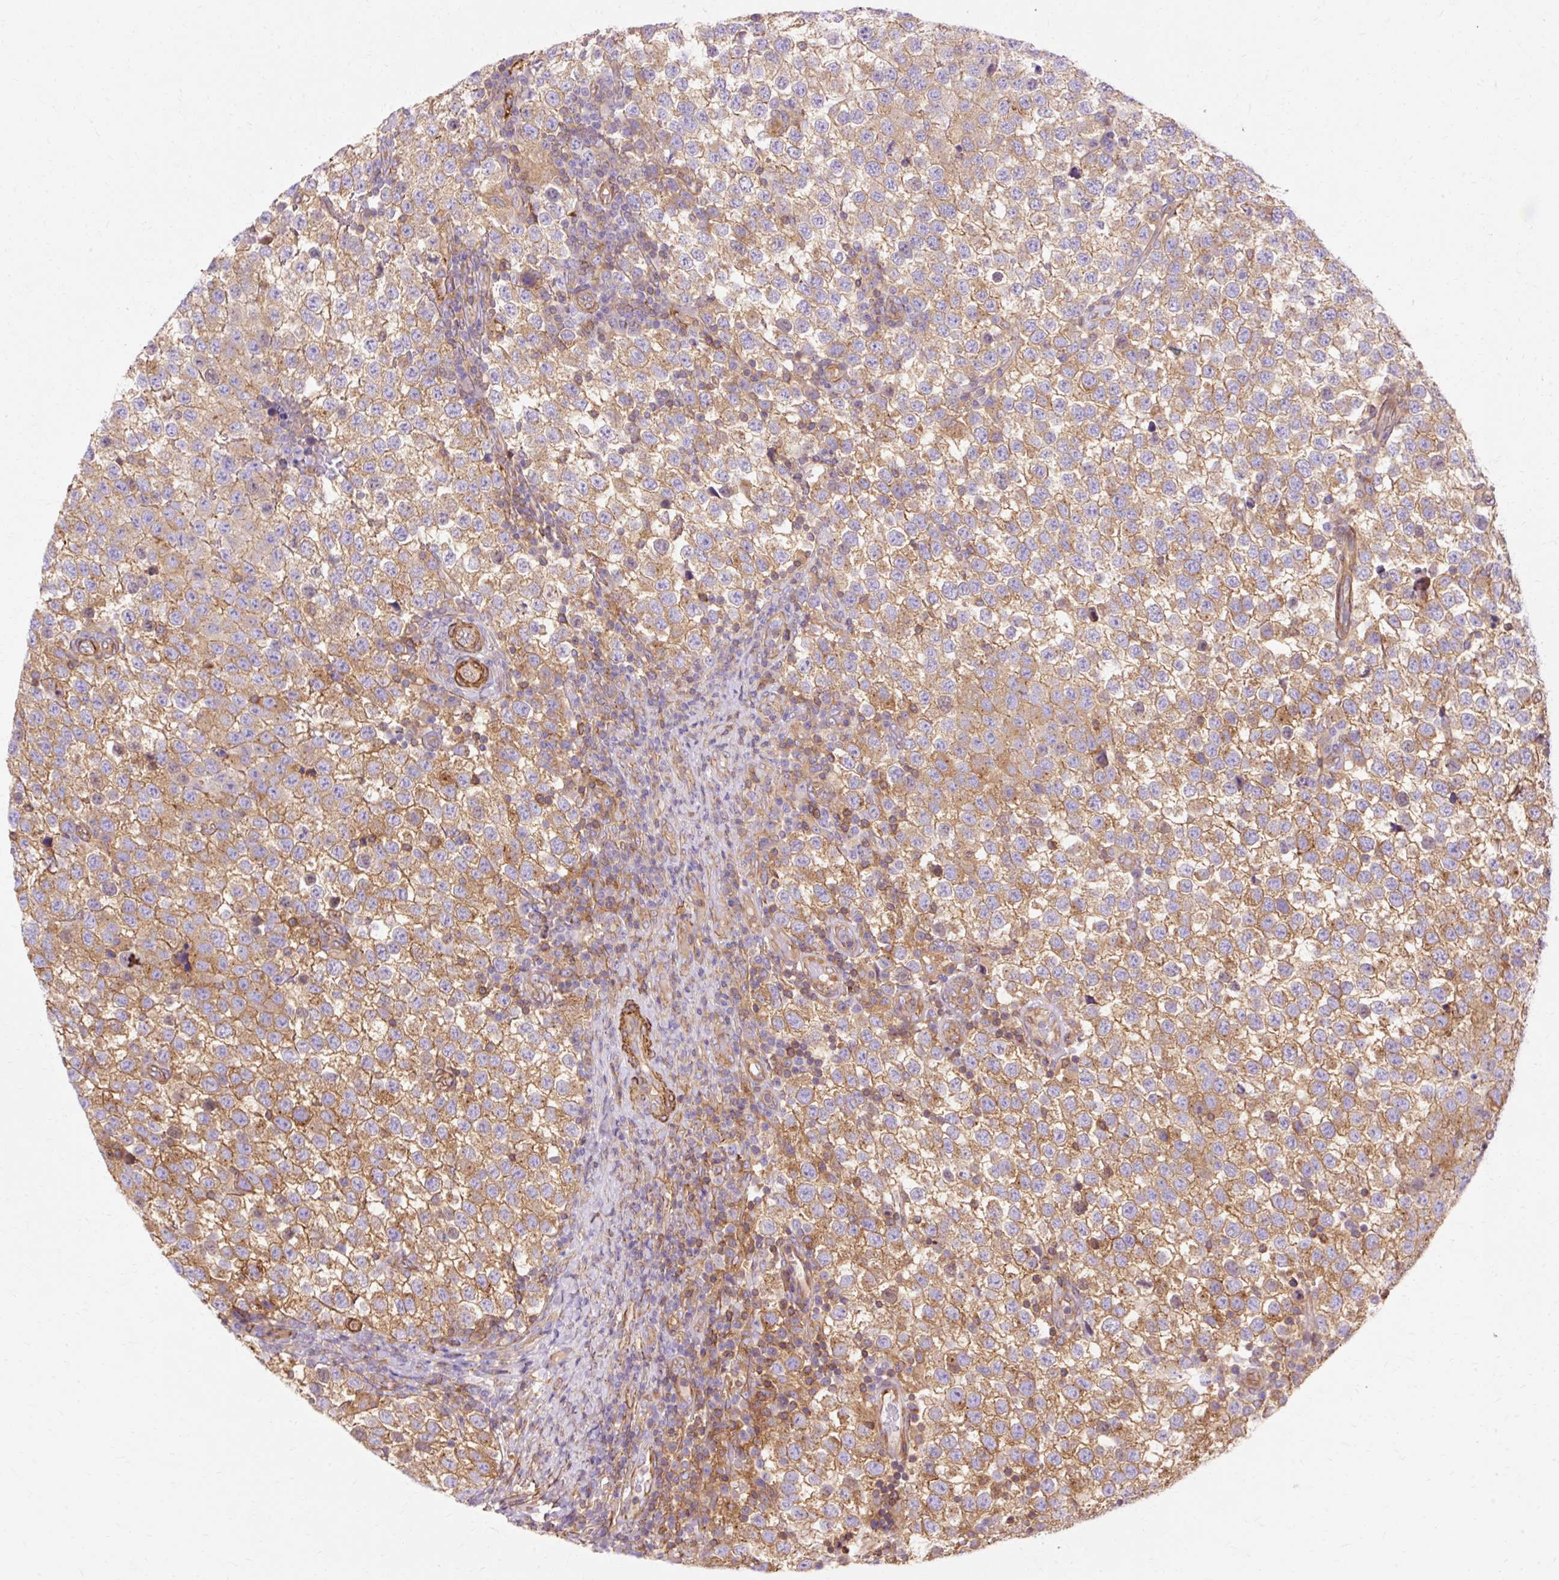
{"staining": {"intensity": "moderate", "quantity": "25%-75%", "location": "cytoplasmic/membranous"}, "tissue": "testis cancer", "cell_type": "Tumor cells", "image_type": "cancer", "snomed": [{"axis": "morphology", "description": "Seminoma, NOS"}, {"axis": "topography", "description": "Testis"}], "caption": "Immunohistochemistry (IHC) photomicrograph of testis cancer (seminoma) stained for a protein (brown), which exhibits medium levels of moderate cytoplasmic/membranous positivity in about 25%-75% of tumor cells.", "gene": "TBC1D2B", "patient": {"sex": "male", "age": 34}}